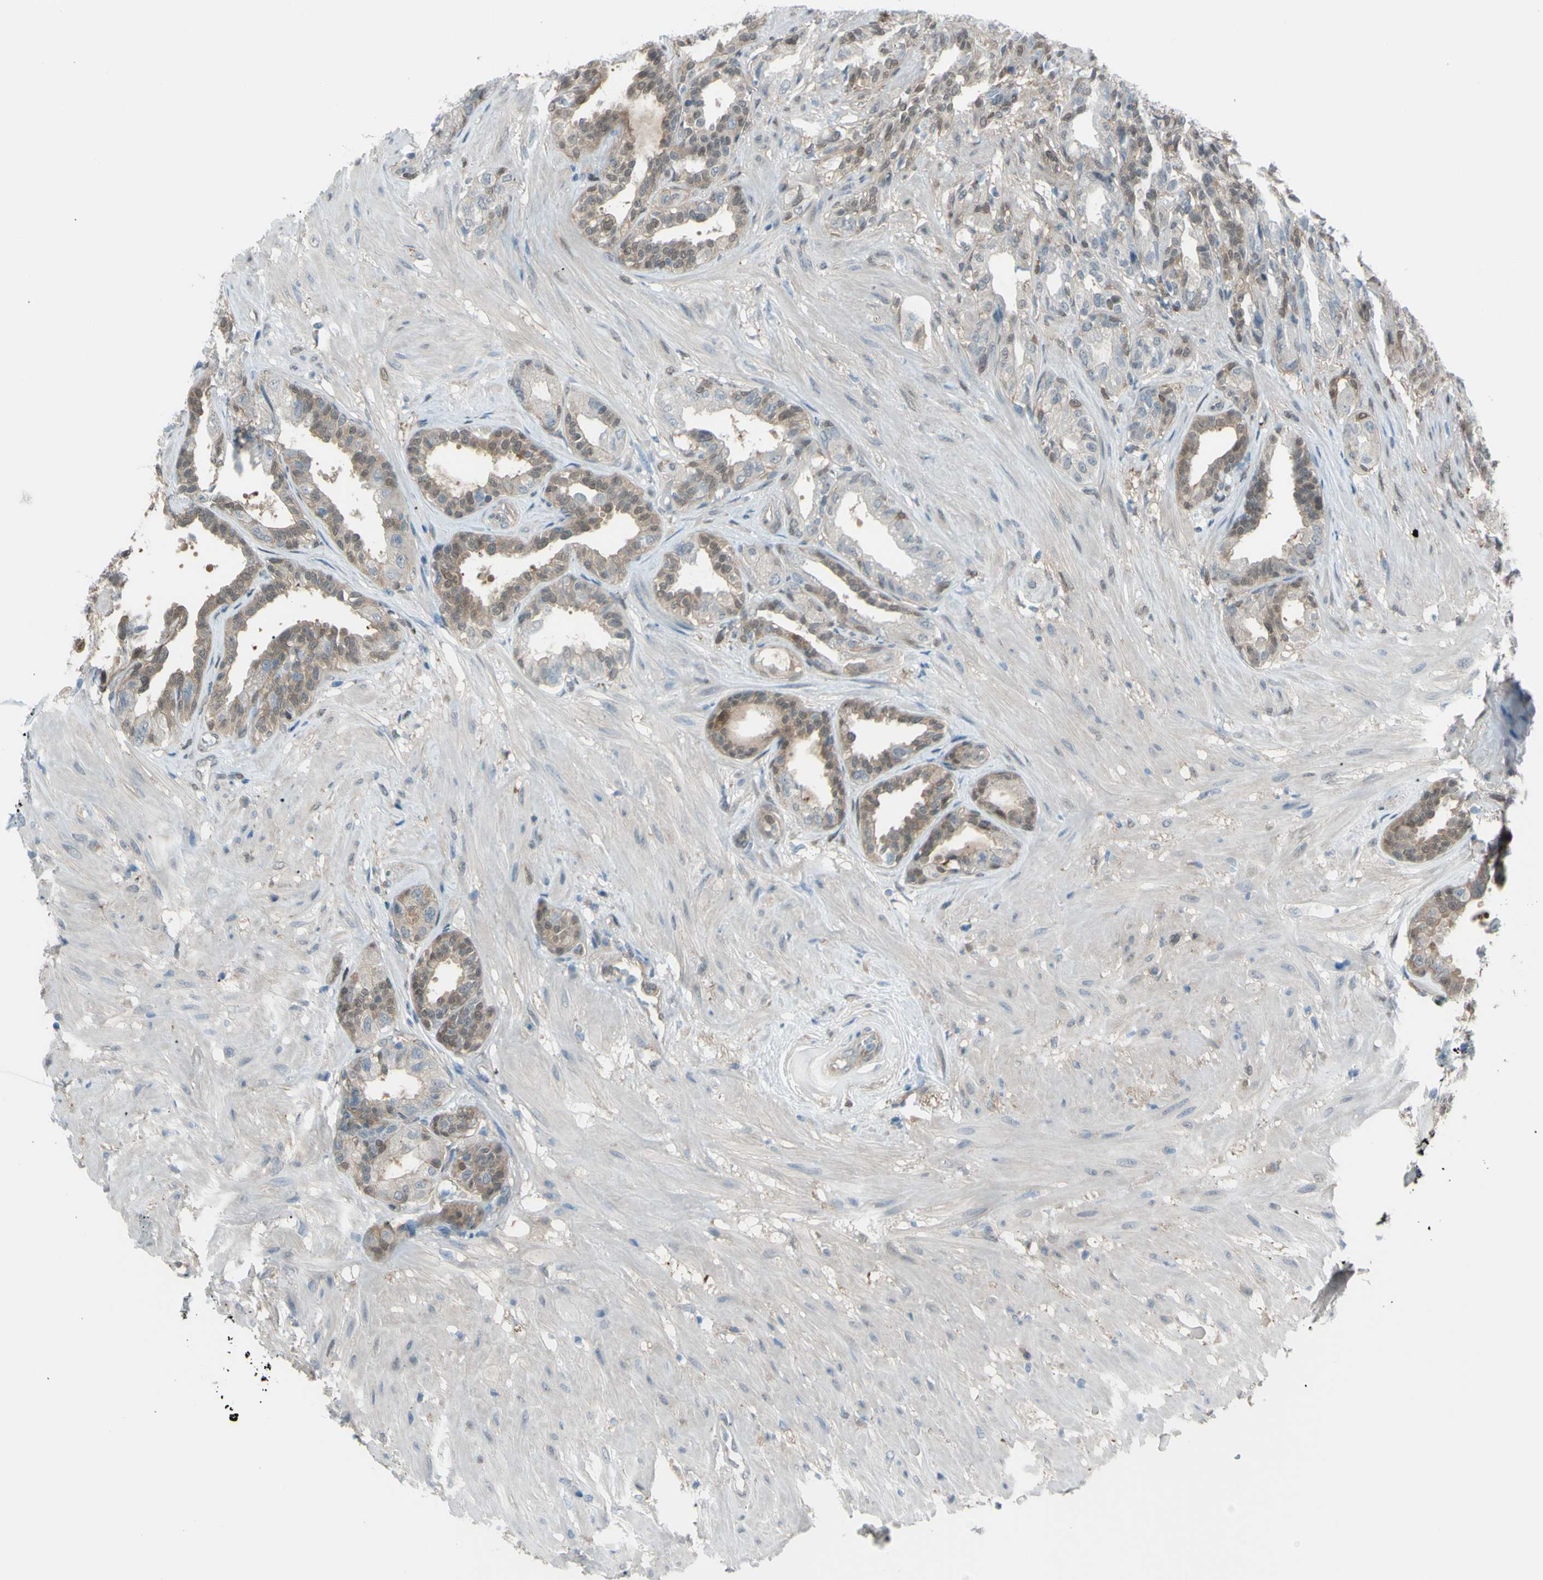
{"staining": {"intensity": "weak", "quantity": "25%-75%", "location": "cytoplasmic/membranous,nuclear"}, "tissue": "seminal vesicle", "cell_type": "Glandular cells", "image_type": "normal", "snomed": [{"axis": "morphology", "description": "Normal tissue, NOS"}, {"axis": "topography", "description": "Seminal veicle"}], "caption": "Brown immunohistochemical staining in unremarkable human seminal vesicle shows weak cytoplasmic/membranous,nuclear positivity in approximately 25%-75% of glandular cells.", "gene": "YWHAQ", "patient": {"sex": "male", "age": 61}}